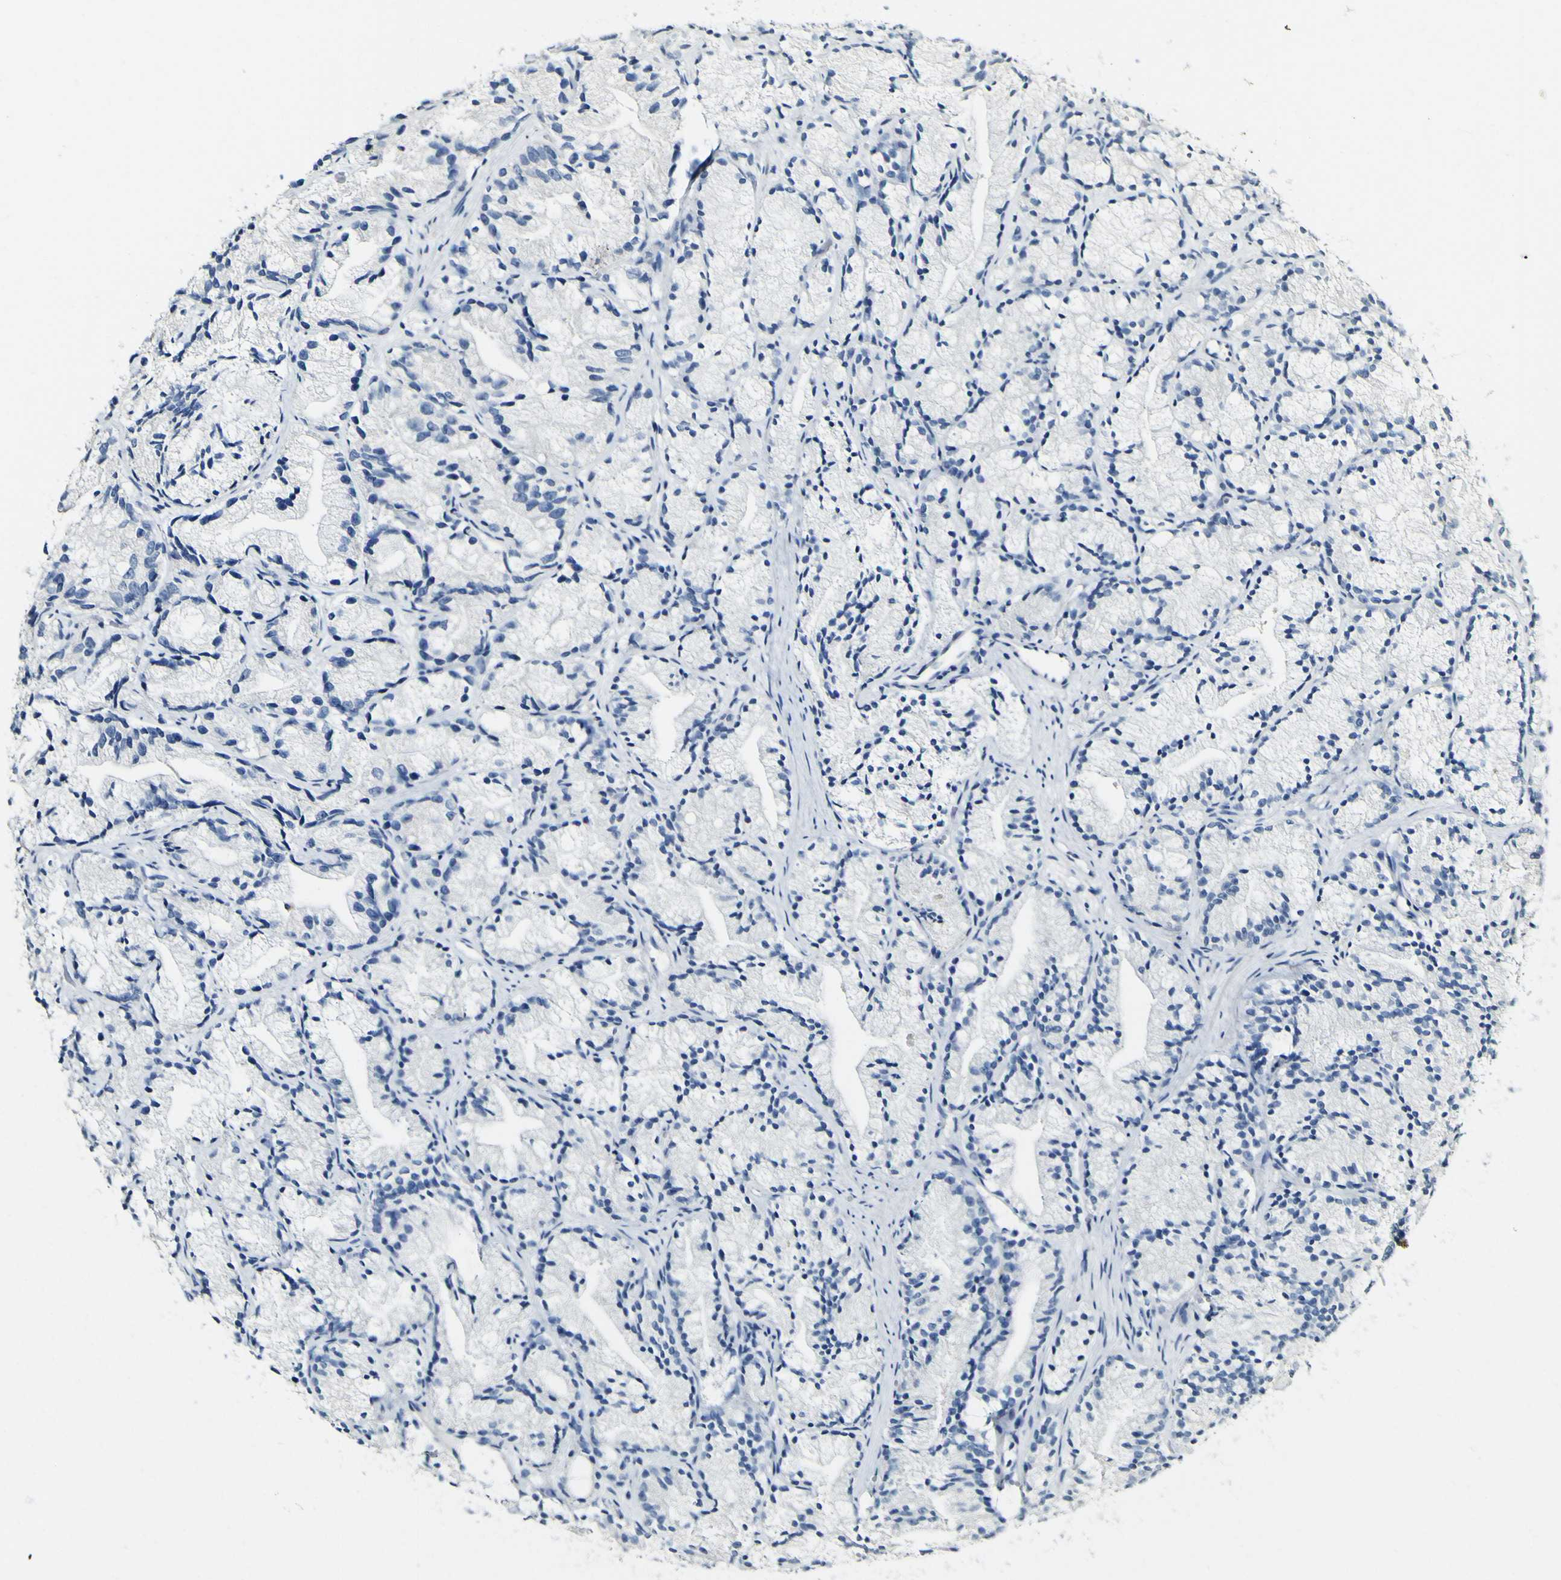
{"staining": {"intensity": "negative", "quantity": "none", "location": "none"}, "tissue": "prostate cancer", "cell_type": "Tumor cells", "image_type": "cancer", "snomed": [{"axis": "morphology", "description": "Adenocarcinoma, Low grade"}, {"axis": "topography", "description": "Prostate"}], "caption": "IHC histopathology image of human low-grade adenocarcinoma (prostate) stained for a protein (brown), which demonstrates no staining in tumor cells. The staining is performed using DAB brown chromogen with nuclei counter-stained in using hematoxylin.", "gene": "FMO3", "patient": {"sex": "male", "age": 89}}